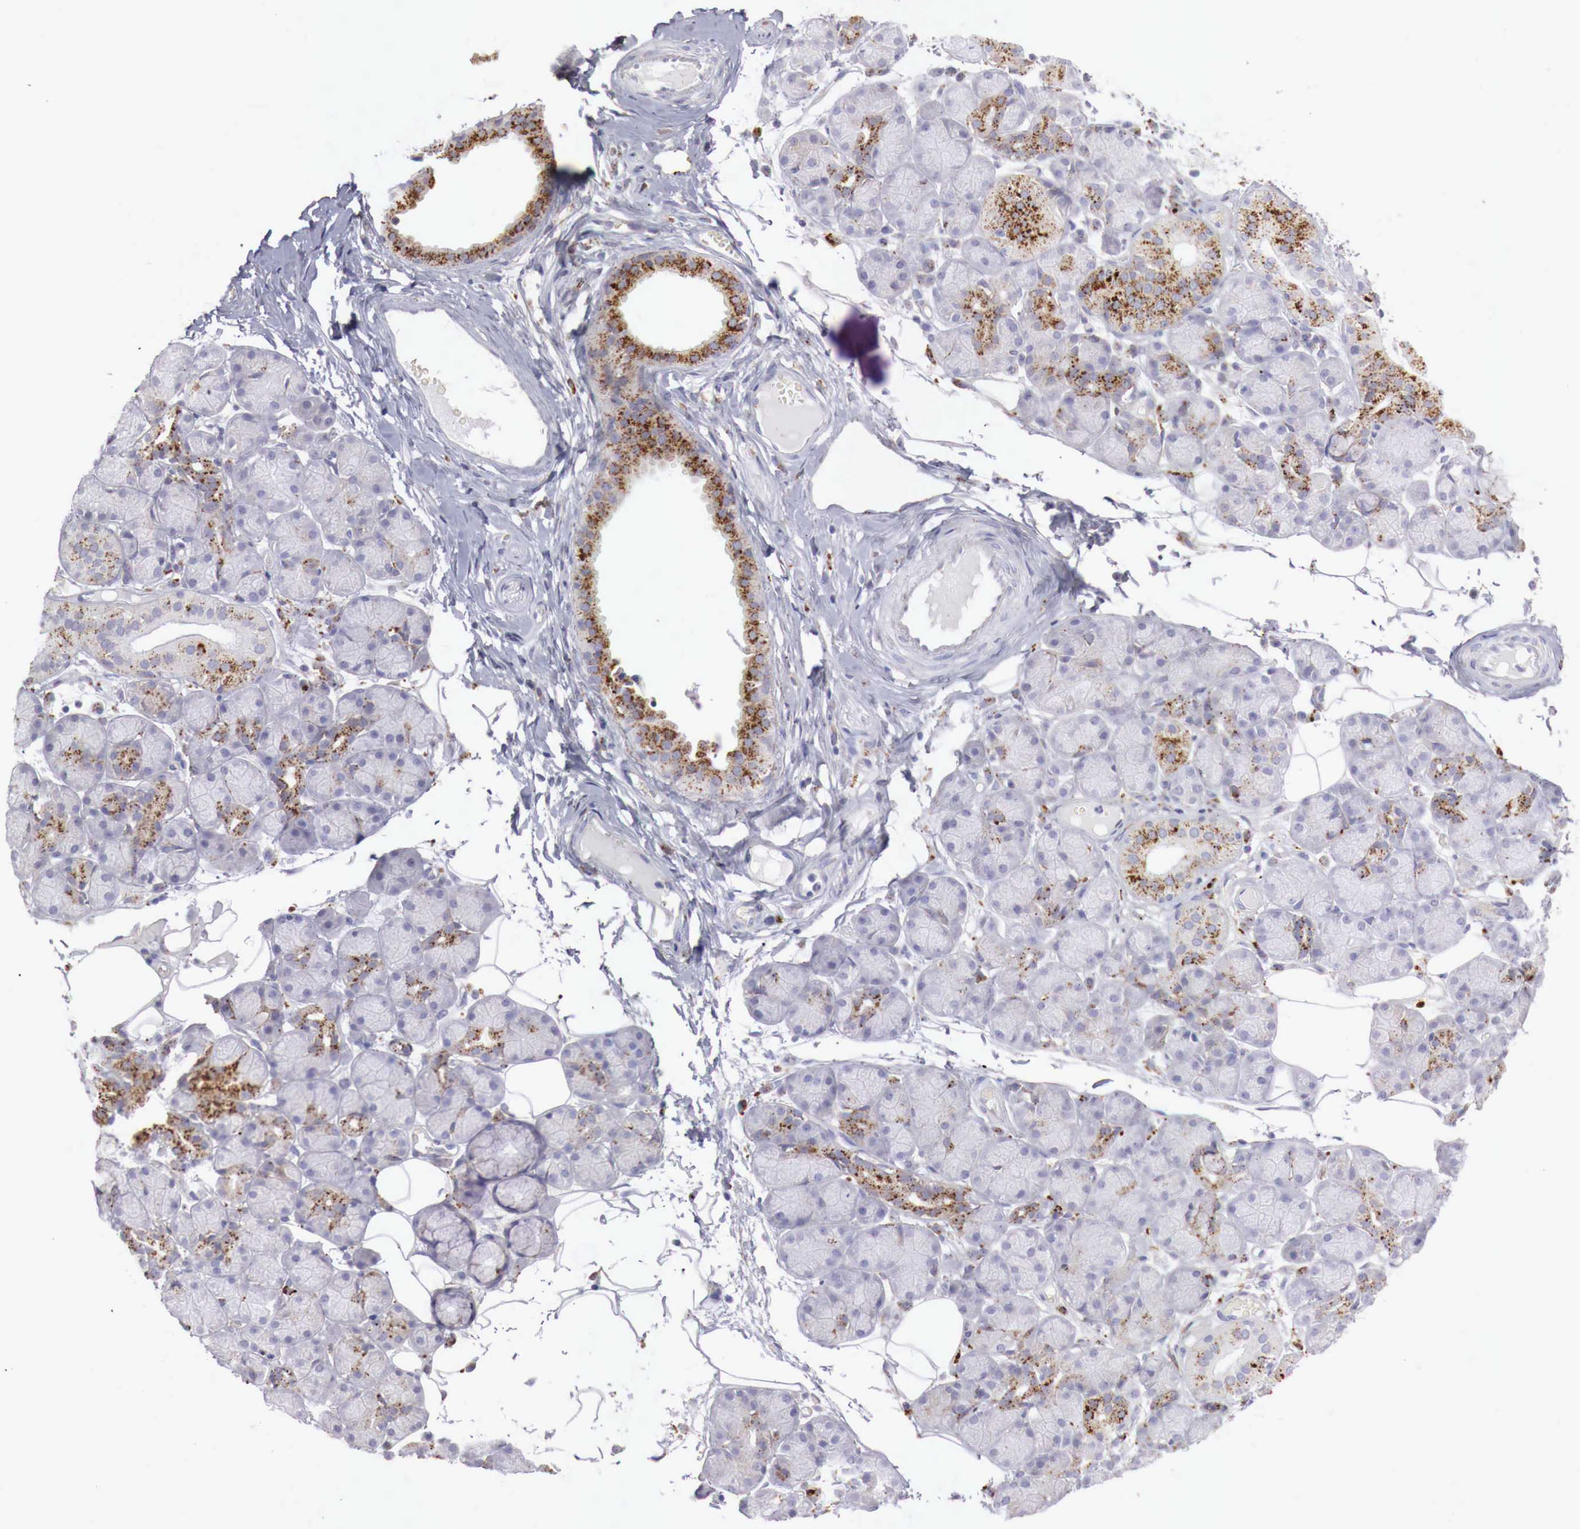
{"staining": {"intensity": "moderate", "quantity": "<25%", "location": "cytoplasmic/membranous"}, "tissue": "salivary gland", "cell_type": "Glandular cells", "image_type": "normal", "snomed": [{"axis": "morphology", "description": "Normal tissue, NOS"}, {"axis": "topography", "description": "Salivary gland"}], "caption": "Protein staining reveals moderate cytoplasmic/membranous staining in about <25% of glandular cells in normal salivary gland. (DAB (3,3'-diaminobenzidine) = brown stain, brightfield microscopy at high magnification).", "gene": "GLA", "patient": {"sex": "male", "age": 54}}